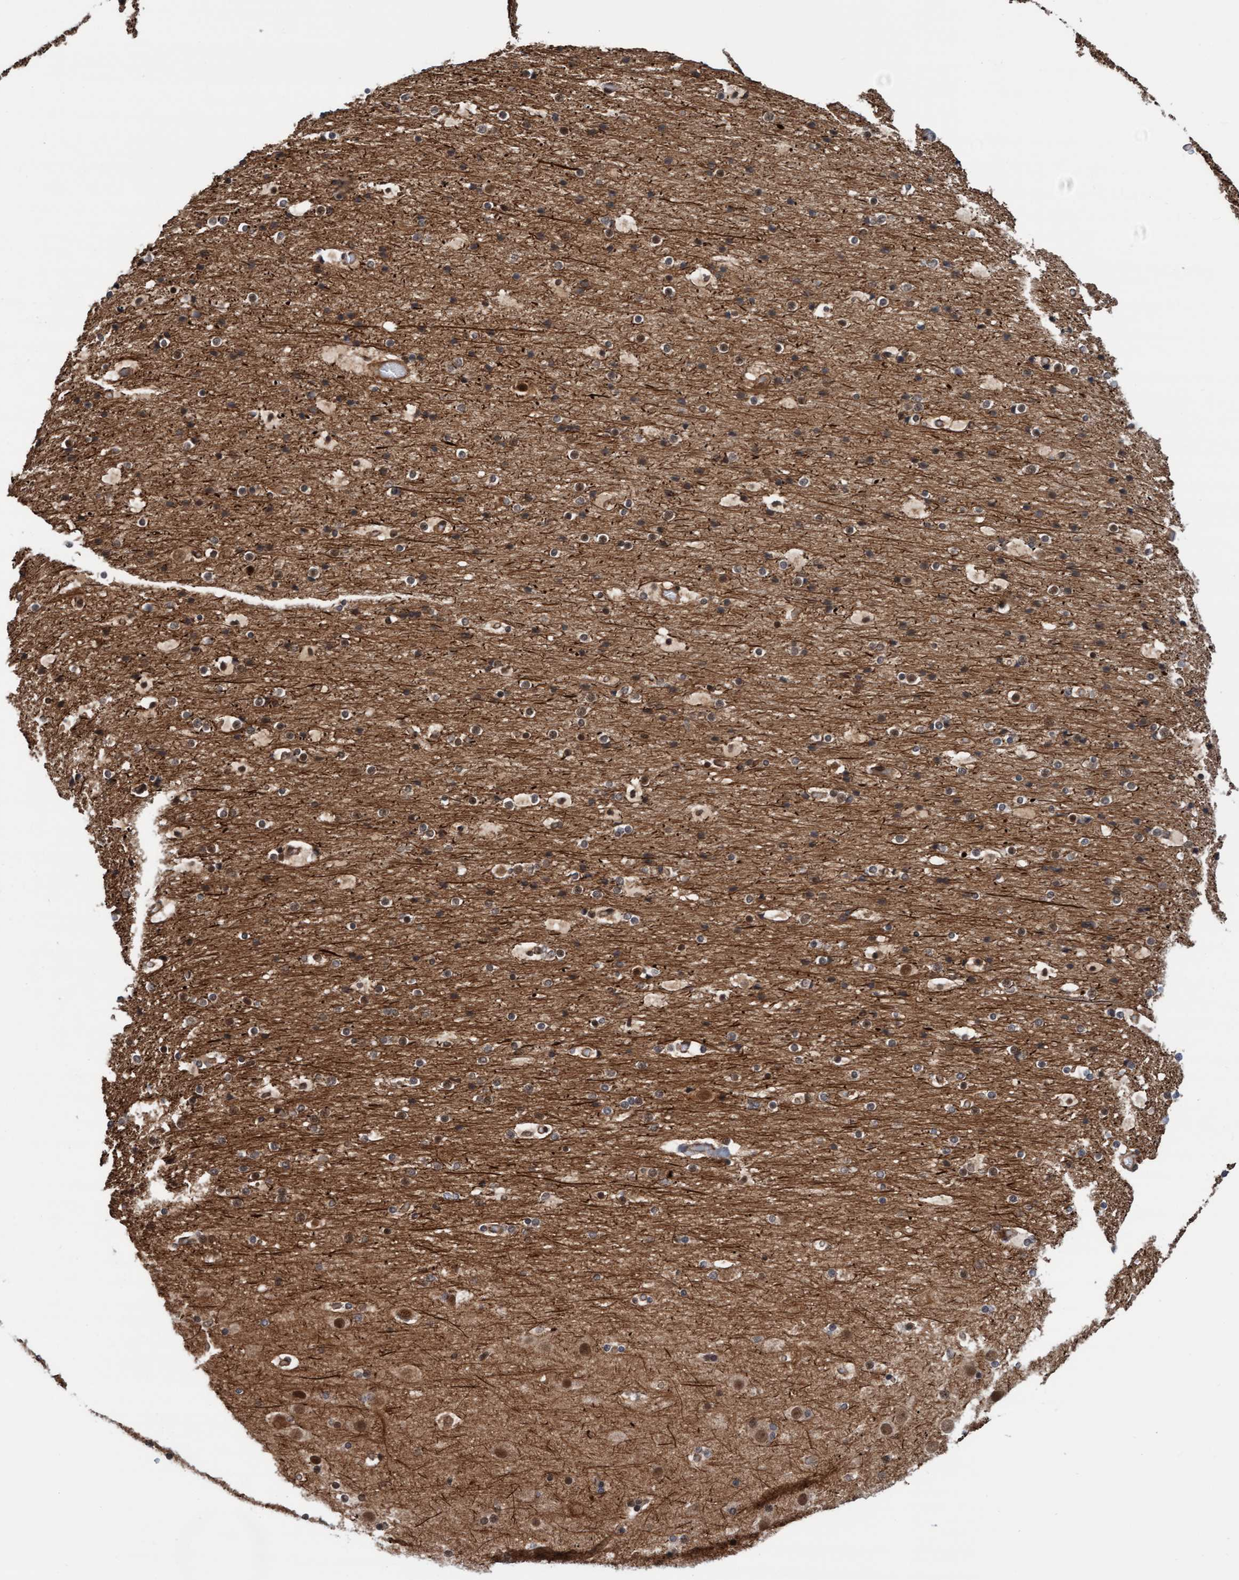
{"staining": {"intensity": "weak", "quantity": ">75%", "location": "cytoplasmic/membranous"}, "tissue": "cerebral cortex", "cell_type": "Endothelial cells", "image_type": "normal", "snomed": [{"axis": "morphology", "description": "Normal tissue, NOS"}, {"axis": "topography", "description": "Cerebral cortex"}], "caption": "This is an image of immunohistochemistry staining of normal cerebral cortex, which shows weak staining in the cytoplasmic/membranous of endothelial cells.", "gene": "STXBP4", "patient": {"sex": "male", "age": 57}}